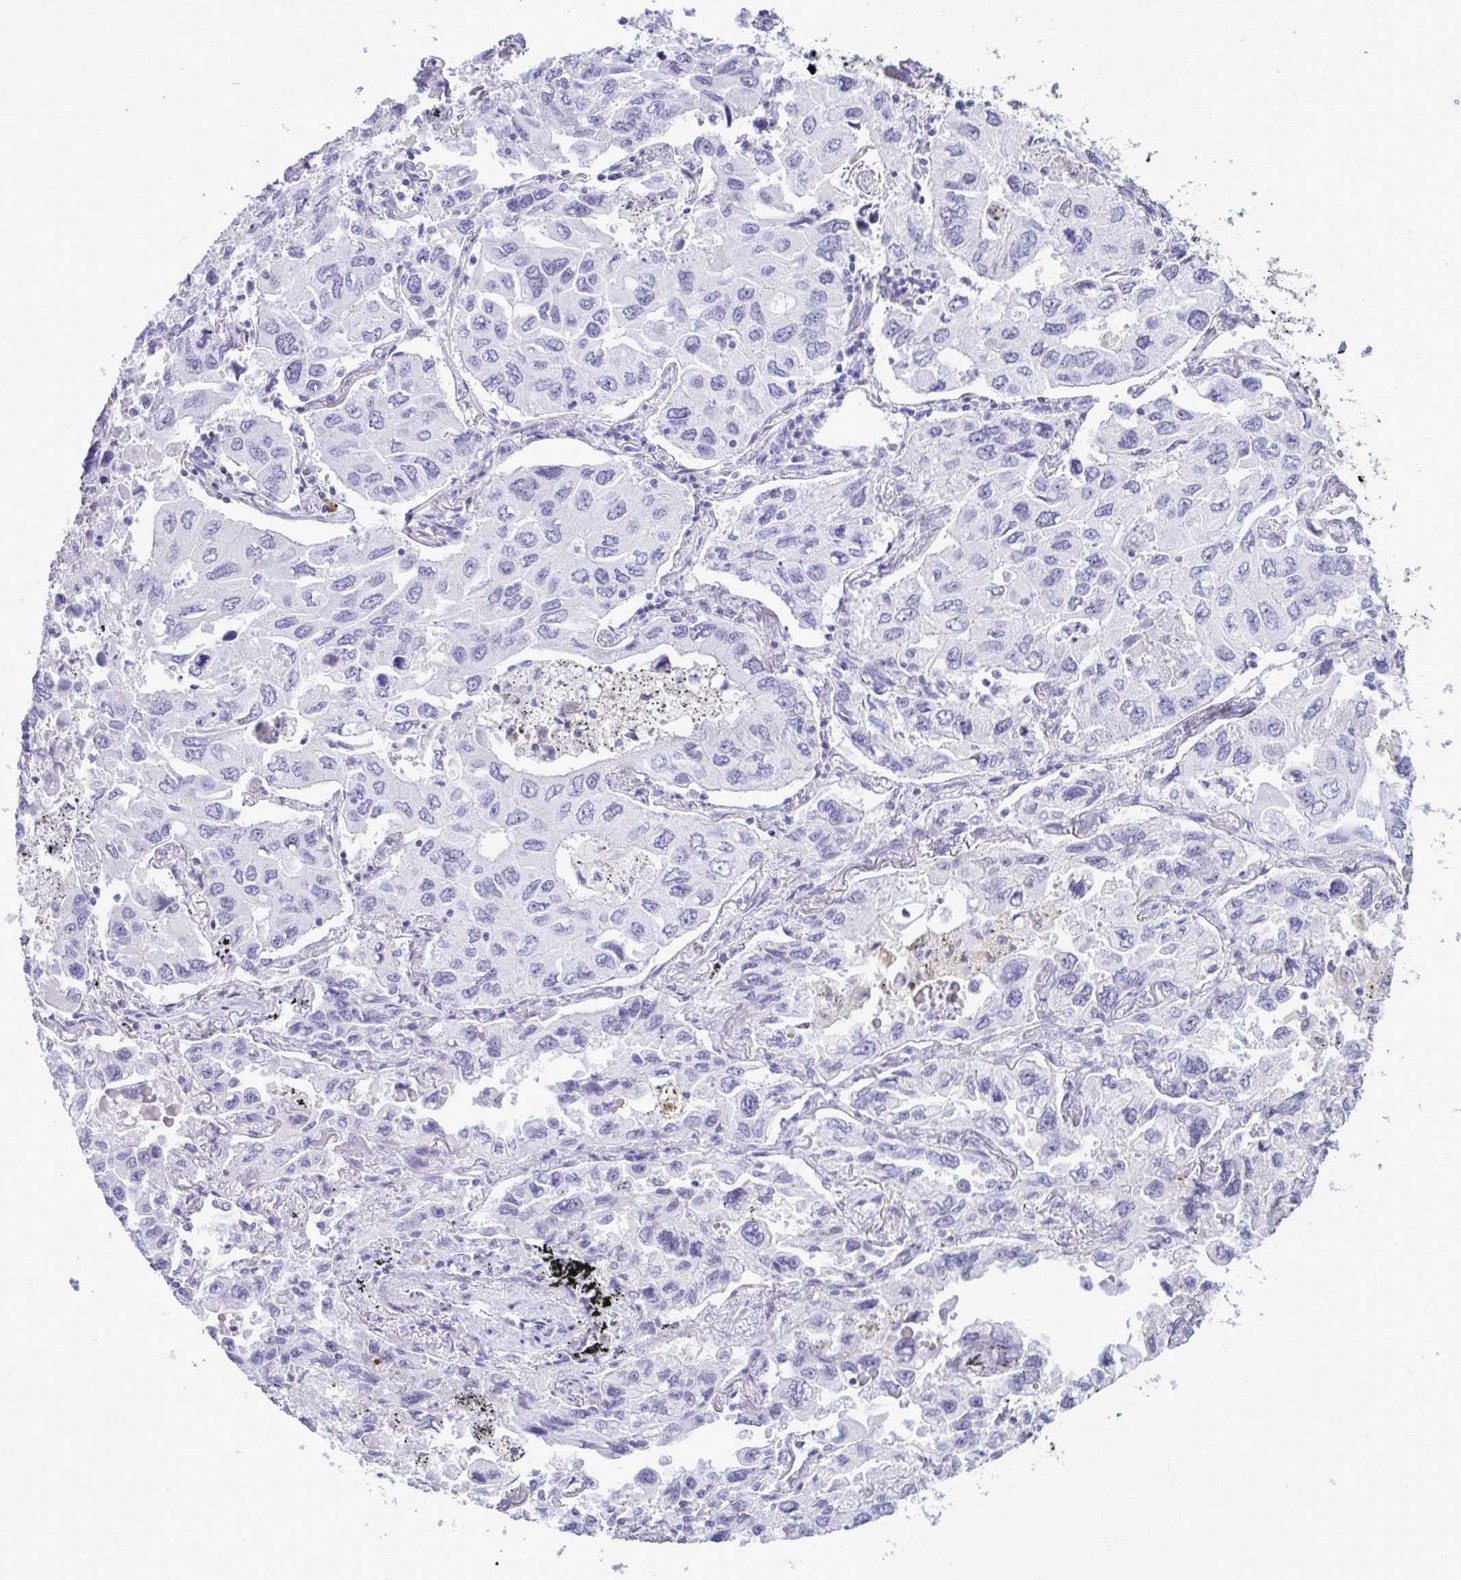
{"staining": {"intensity": "negative", "quantity": "none", "location": "none"}, "tissue": "lung cancer", "cell_type": "Tumor cells", "image_type": "cancer", "snomed": [{"axis": "morphology", "description": "Adenocarcinoma, NOS"}, {"axis": "topography", "description": "Lung"}], "caption": "Immunohistochemistry histopathology image of neoplastic tissue: lung cancer stained with DAB (3,3'-diaminobenzidine) exhibits no significant protein staining in tumor cells.", "gene": "CD38", "patient": {"sex": "male", "age": 64}}